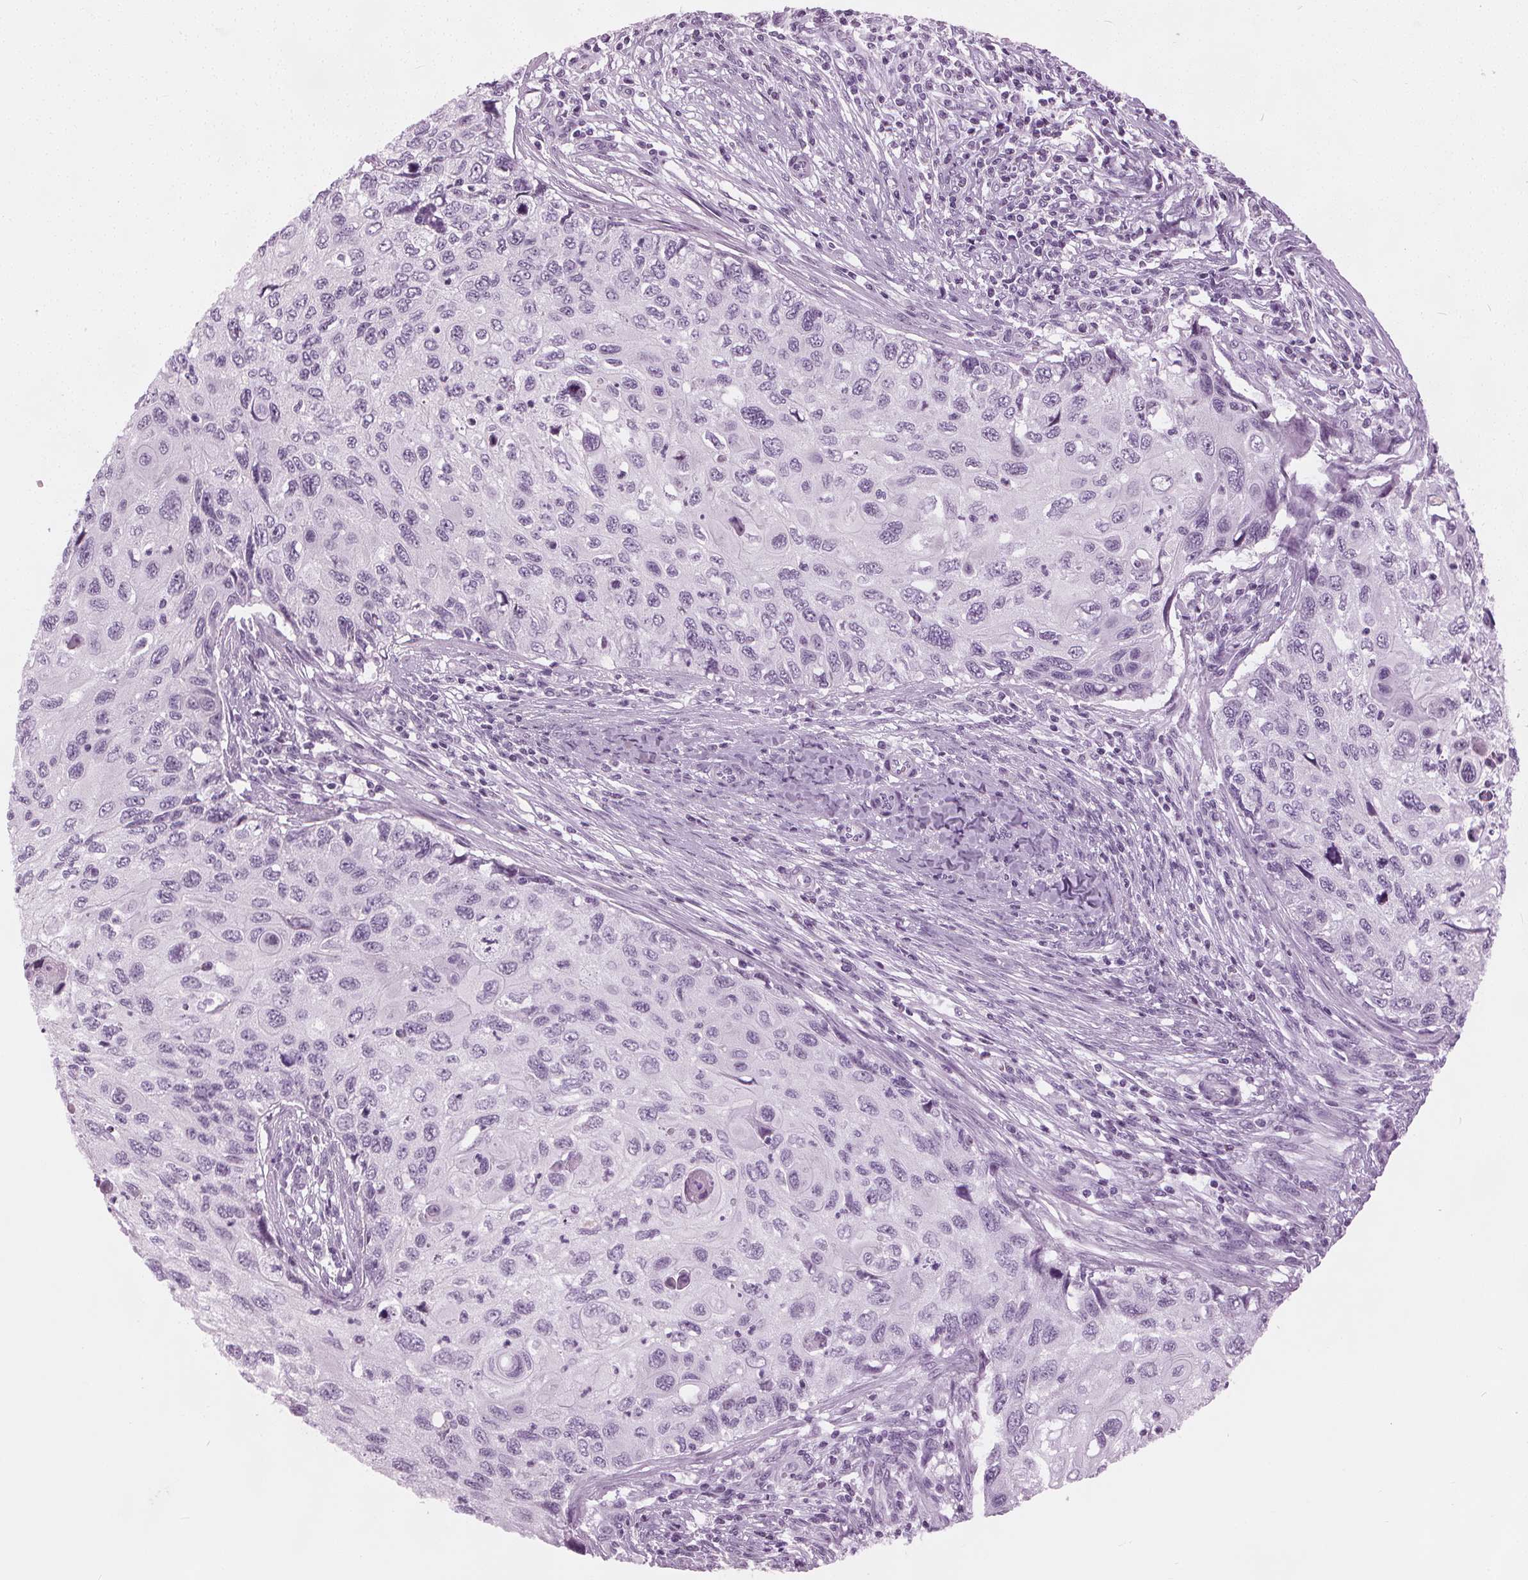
{"staining": {"intensity": "negative", "quantity": "none", "location": "none"}, "tissue": "cervical cancer", "cell_type": "Tumor cells", "image_type": "cancer", "snomed": [{"axis": "morphology", "description": "Squamous cell carcinoma, NOS"}, {"axis": "topography", "description": "Cervix"}], "caption": "Micrograph shows no protein expression in tumor cells of cervical cancer (squamous cell carcinoma) tissue.", "gene": "TTC34", "patient": {"sex": "female", "age": 70}}